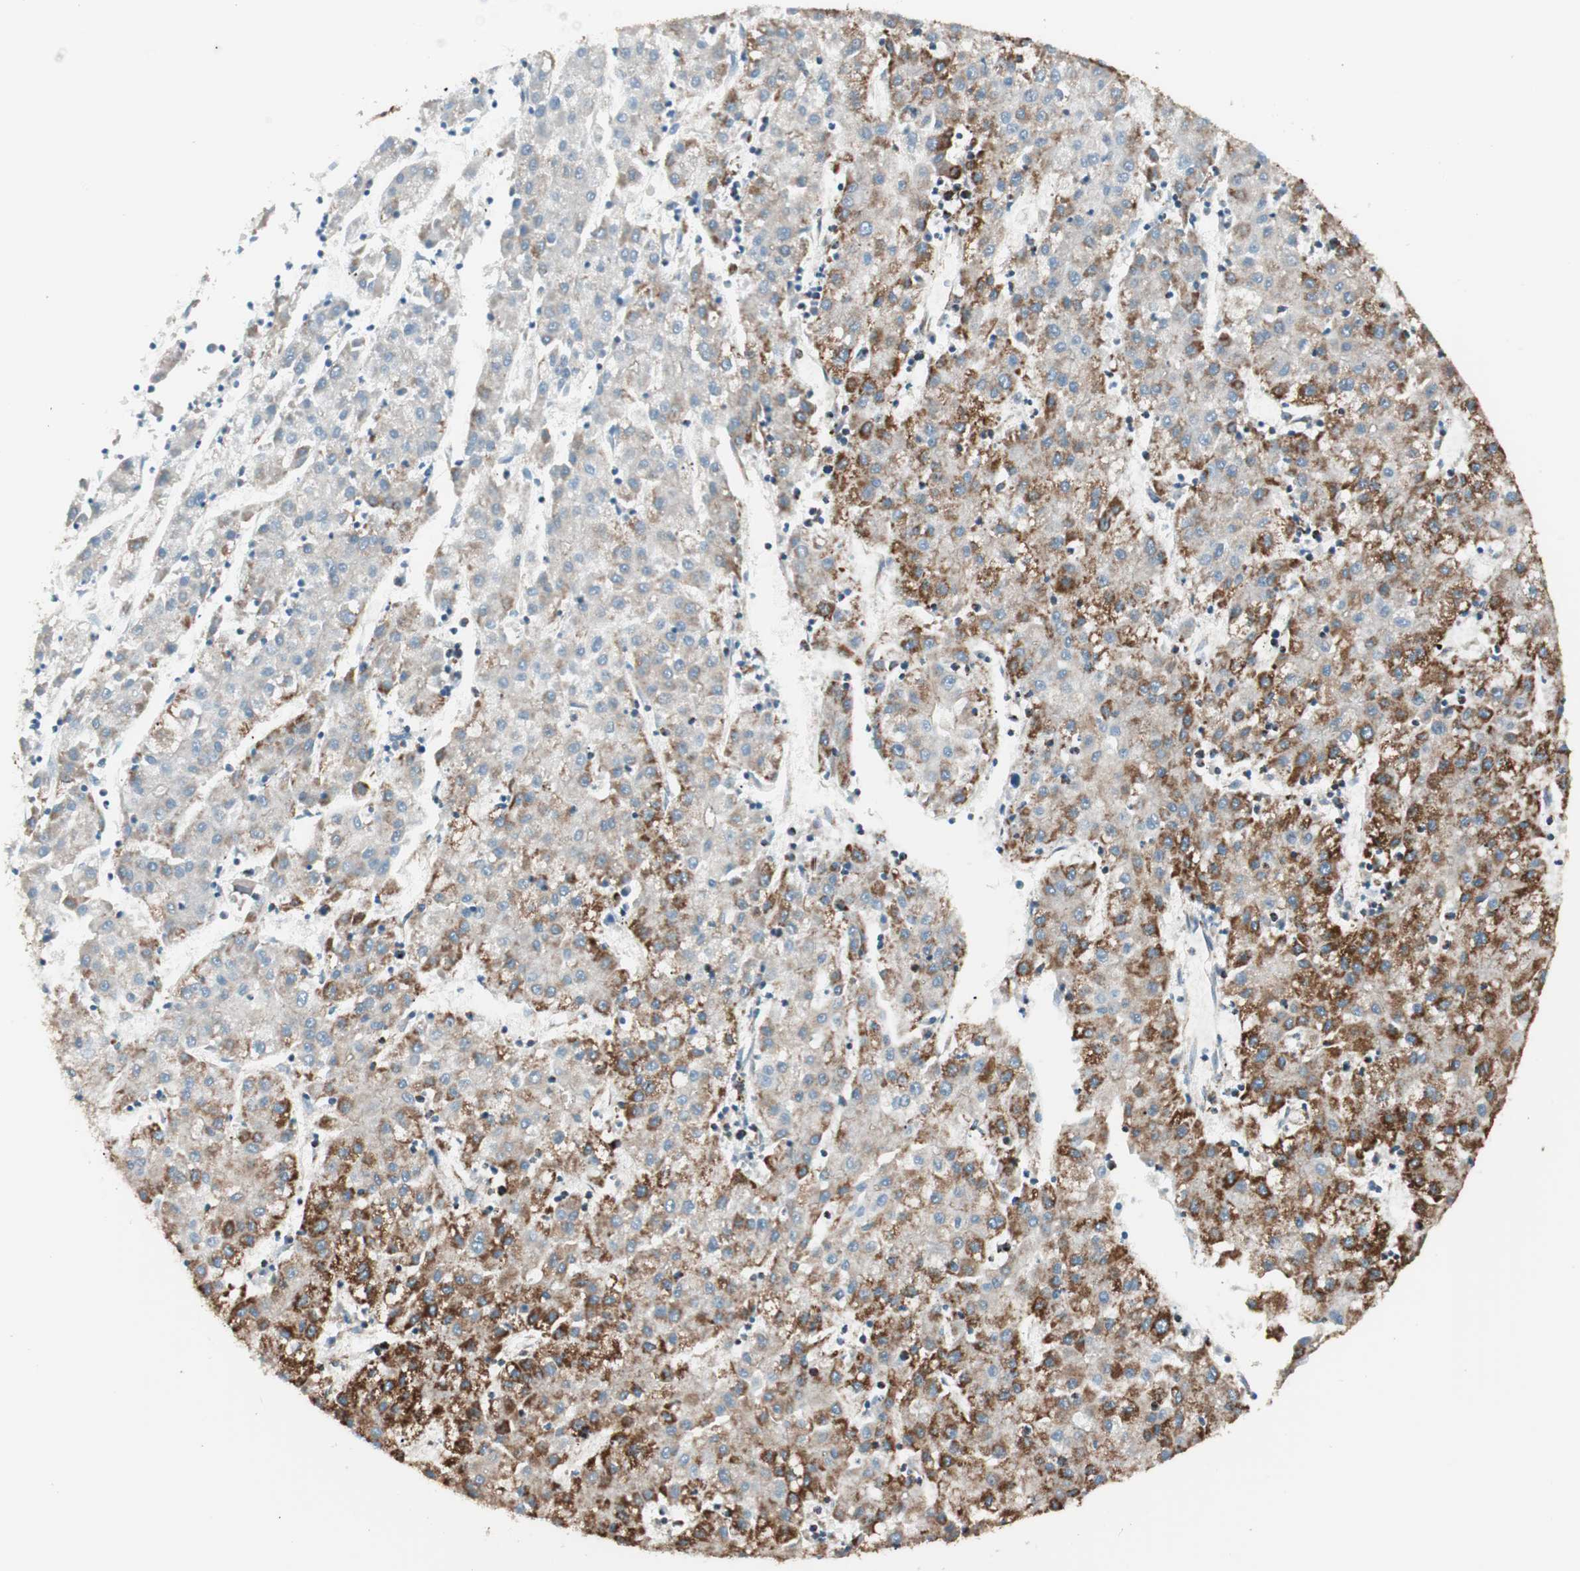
{"staining": {"intensity": "strong", "quantity": "25%-75%", "location": "cytoplasmic/membranous"}, "tissue": "liver cancer", "cell_type": "Tumor cells", "image_type": "cancer", "snomed": [{"axis": "morphology", "description": "Carcinoma, Hepatocellular, NOS"}, {"axis": "topography", "description": "Liver"}], "caption": "Protein analysis of hepatocellular carcinoma (liver) tissue shows strong cytoplasmic/membranous expression in approximately 25%-75% of tumor cells.", "gene": "TOMM22", "patient": {"sex": "male", "age": 72}}